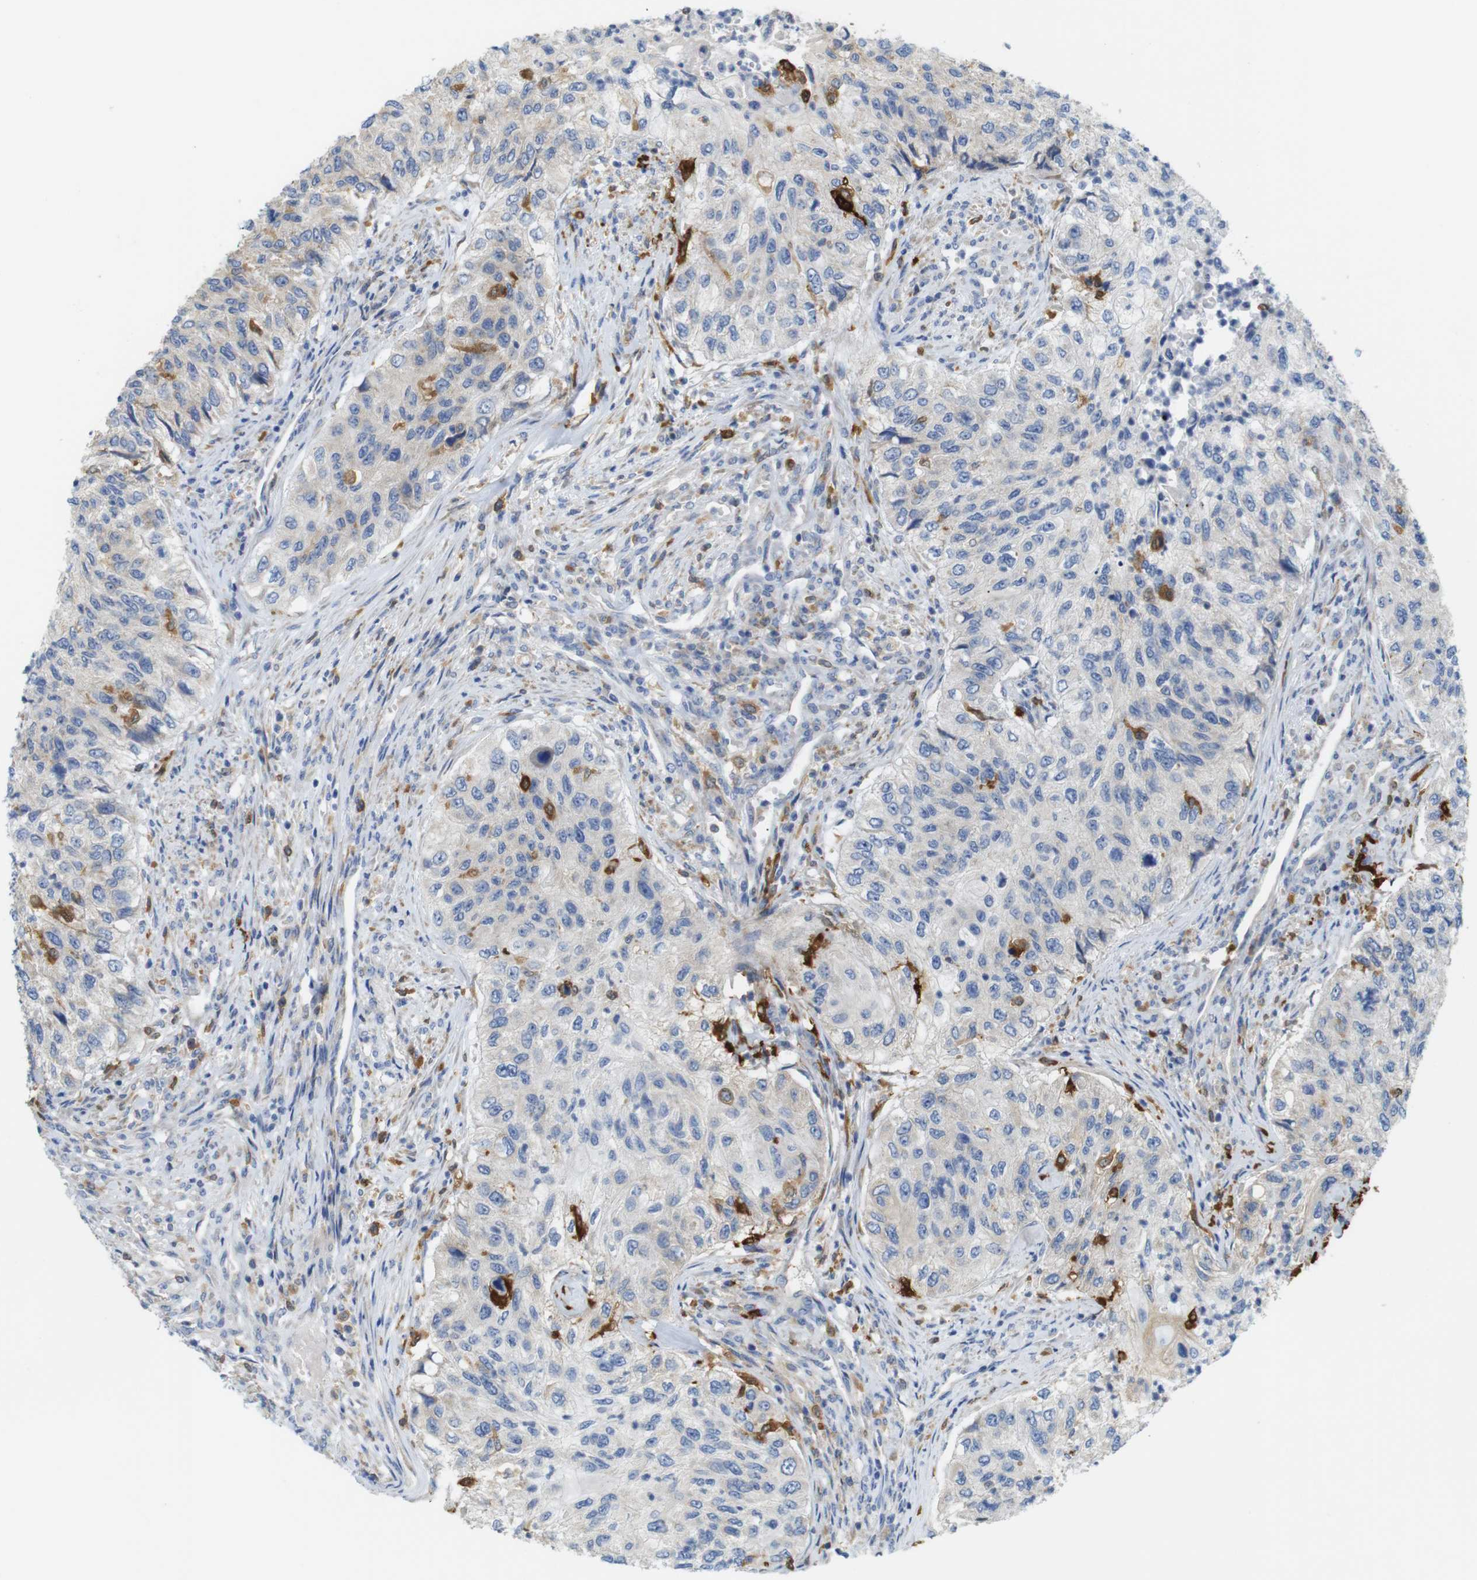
{"staining": {"intensity": "negative", "quantity": "none", "location": "none"}, "tissue": "urothelial cancer", "cell_type": "Tumor cells", "image_type": "cancer", "snomed": [{"axis": "morphology", "description": "Urothelial carcinoma, High grade"}, {"axis": "topography", "description": "Urinary bladder"}], "caption": "A photomicrograph of urothelial cancer stained for a protein demonstrates no brown staining in tumor cells.", "gene": "NEBL", "patient": {"sex": "female", "age": 60}}